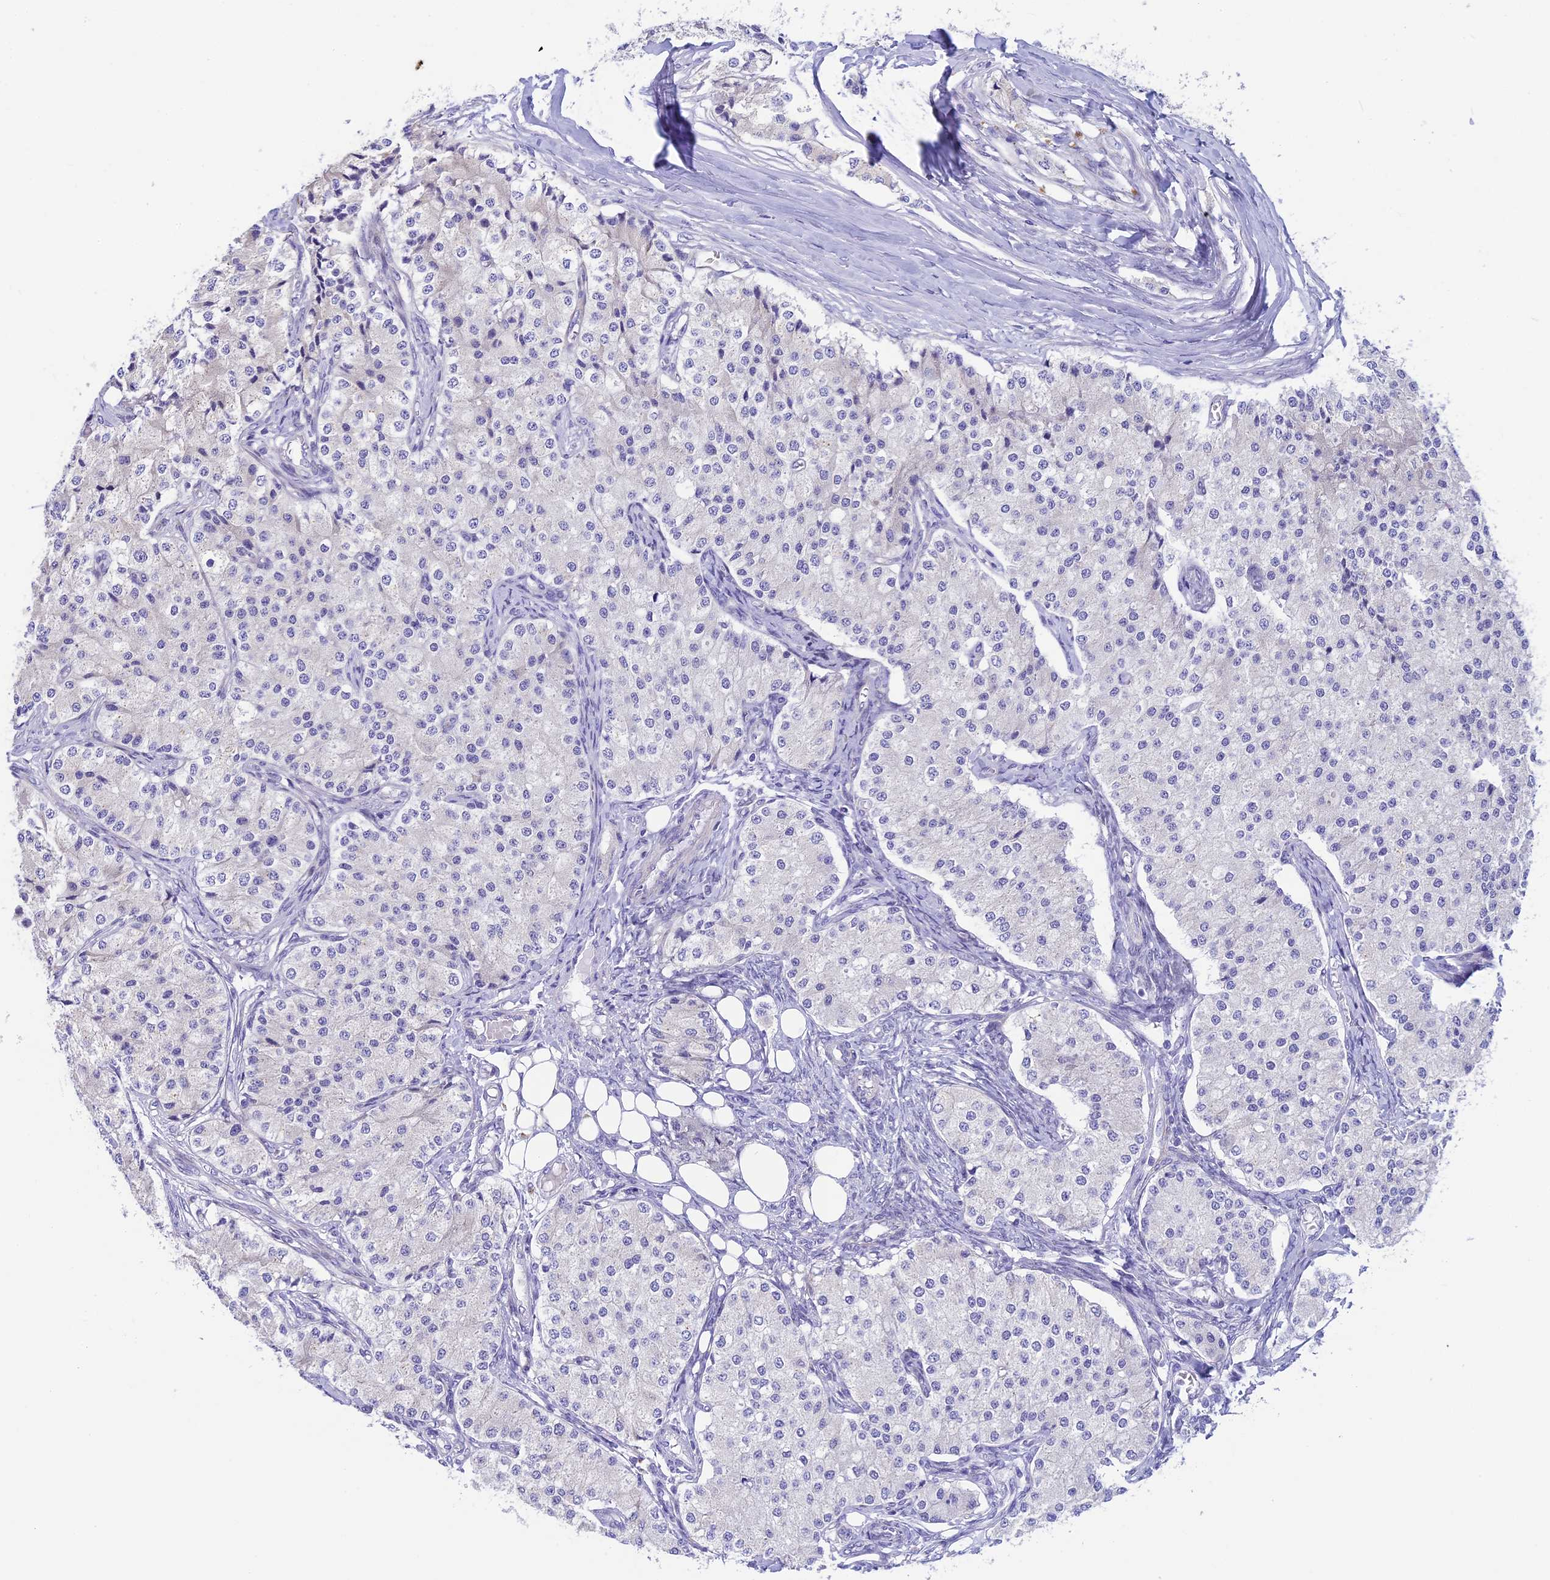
{"staining": {"intensity": "negative", "quantity": "none", "location": "none"}, "tissue": "carcinoid", "cell_type": "Tumor cells", "image_type": "cancer", "snomed": [{"axis": "morphology", "description": "Carcinoid, malignant, NOS"}, {"axis": "topography", "description": "Colon"}], "caption": "Immunohistochemistry photomicrograph of neoplastic tissue: human carcinoid (malignant) stained with DAB shows no significant protein staining in tumor cells.", "gene": "LOXL1", "patient": {"sex": "female", "age": 52}}